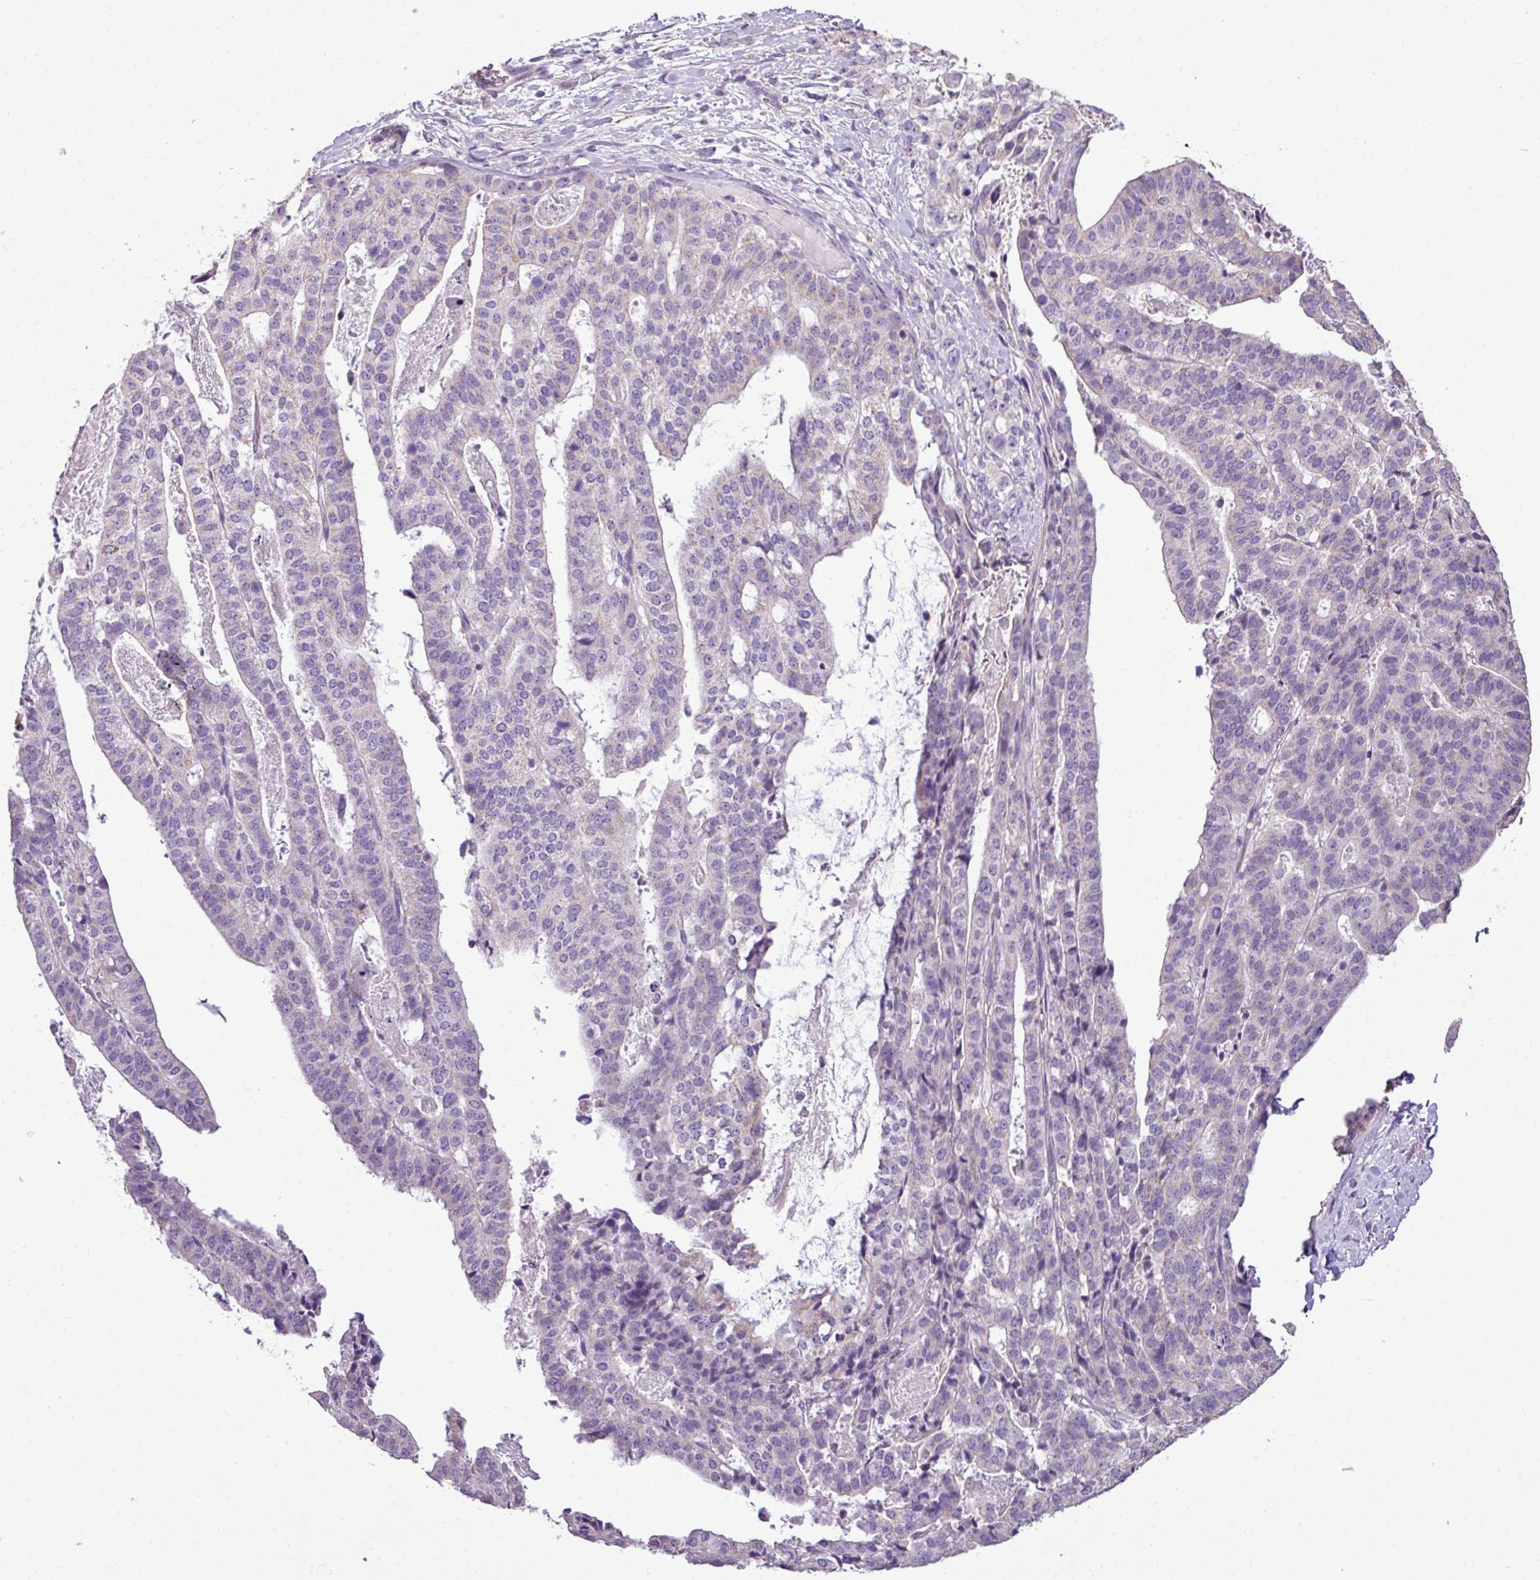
{"staining": {"intensity": "negative", "quantity": "none", "location": "none"}, "tissue": "stomach cancer", "cell_type": "Tumor cells", "image_type": "cancer", "snomed": [{"axis": "morphology", "description": "Adenocarcinoma, NOS"}, {"axis": "topography", "description": "Stomach"}], "caption": "A high-resolution histopathology image shows immunohistochemistry staining of stomach adenocarcinoma, which demonstrates no significant expression in tumor cells.", "gene": "ALDH2", "patient": {"sex": "male", "age": 48}}